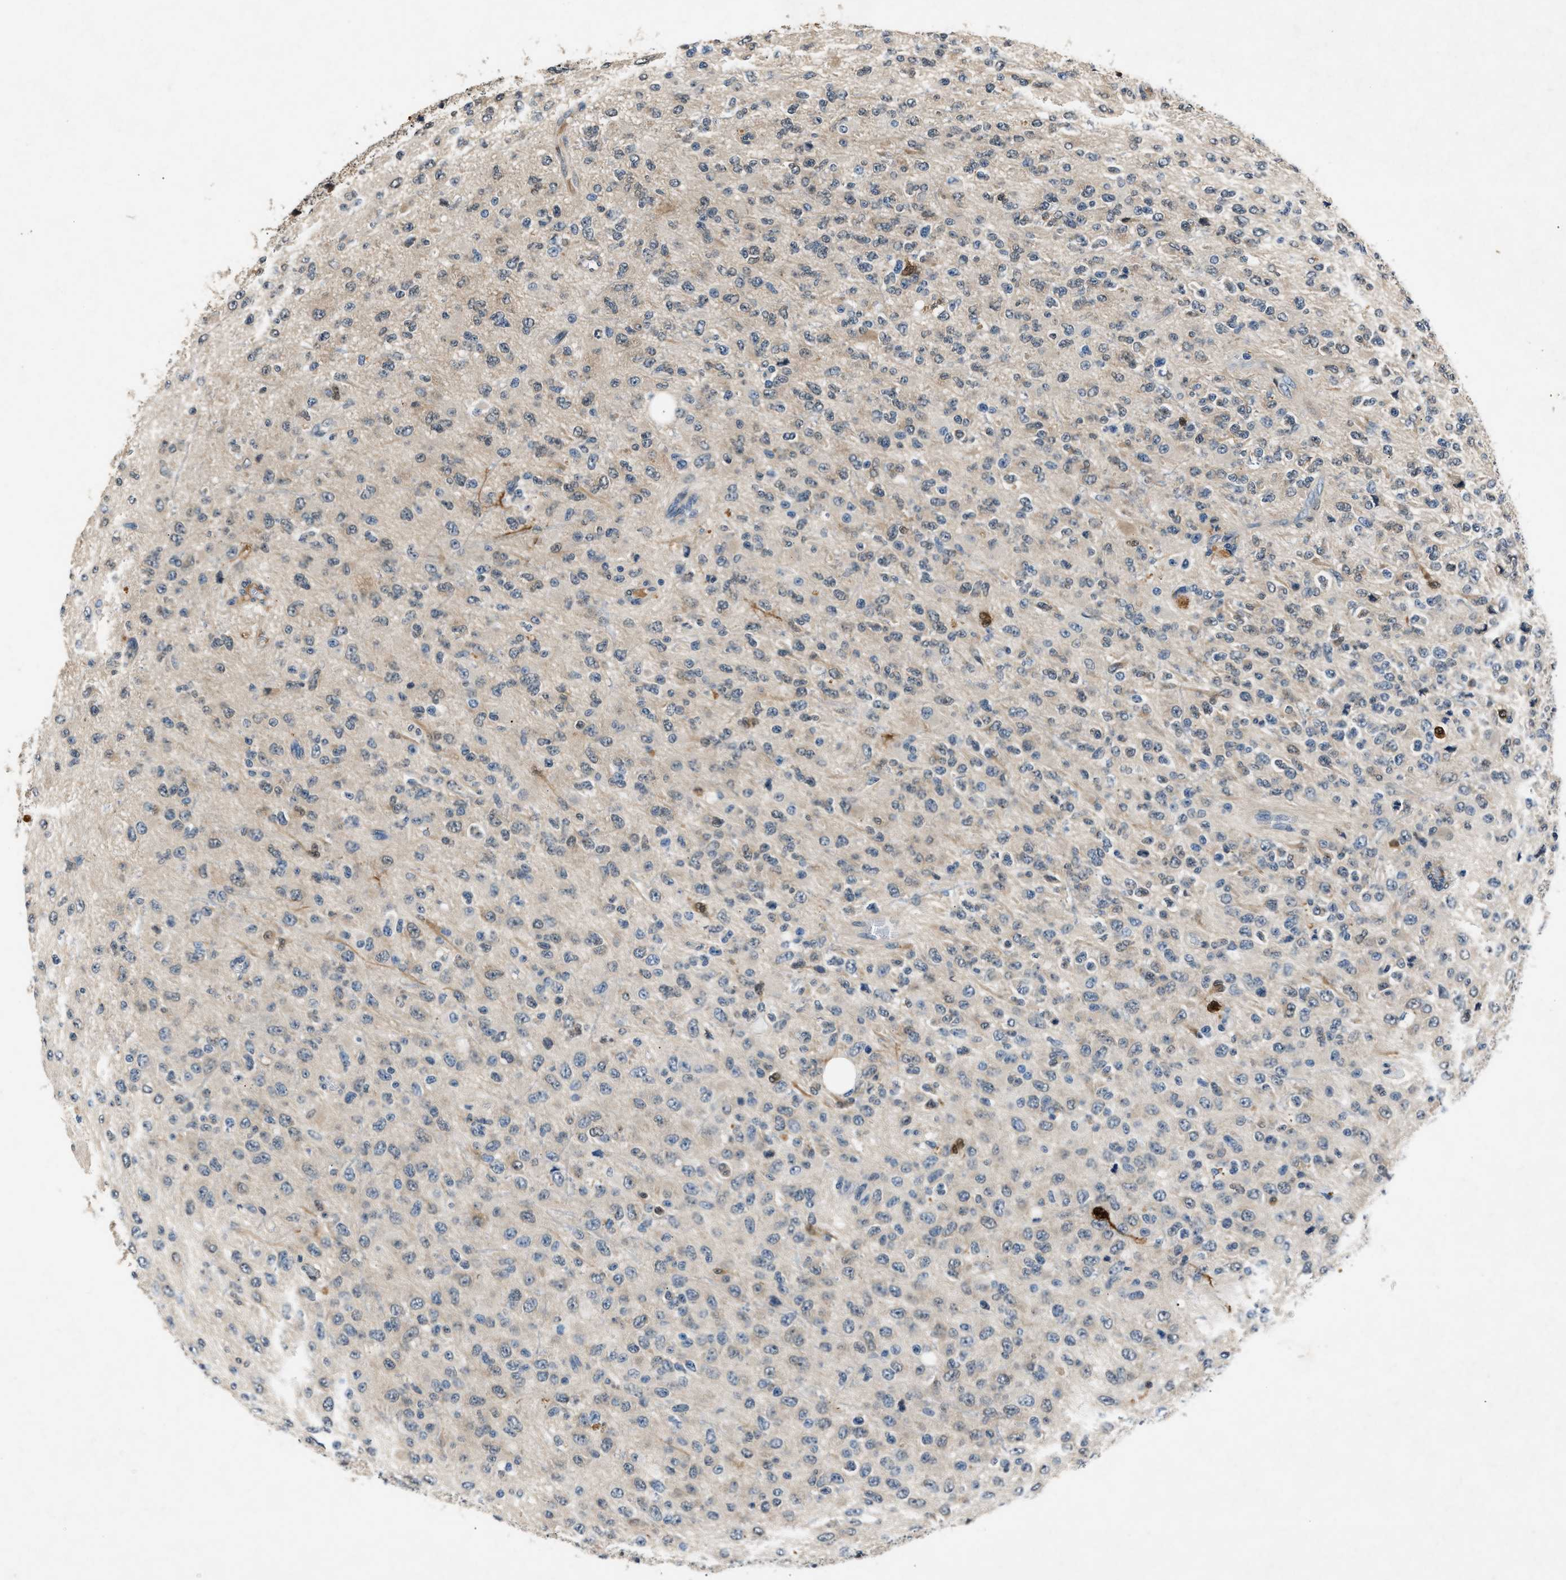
{"staining": {"intensity": "negative", "quantity": "none", "location": "none"}, "tissue": "glioma", "cell_type": "Tumor cells", "image_type": "cancer", "snomed": [{"axis": "morphology", "description": "Glioma, malignant, High grade"}, {"axis": "topography", "description": "pancreas cauda"}], "caption": "An image of human glioma is negative for staining in tumor cells.", "gene": "TP53I3", "patient": {"sex": "male", "age": 60}}